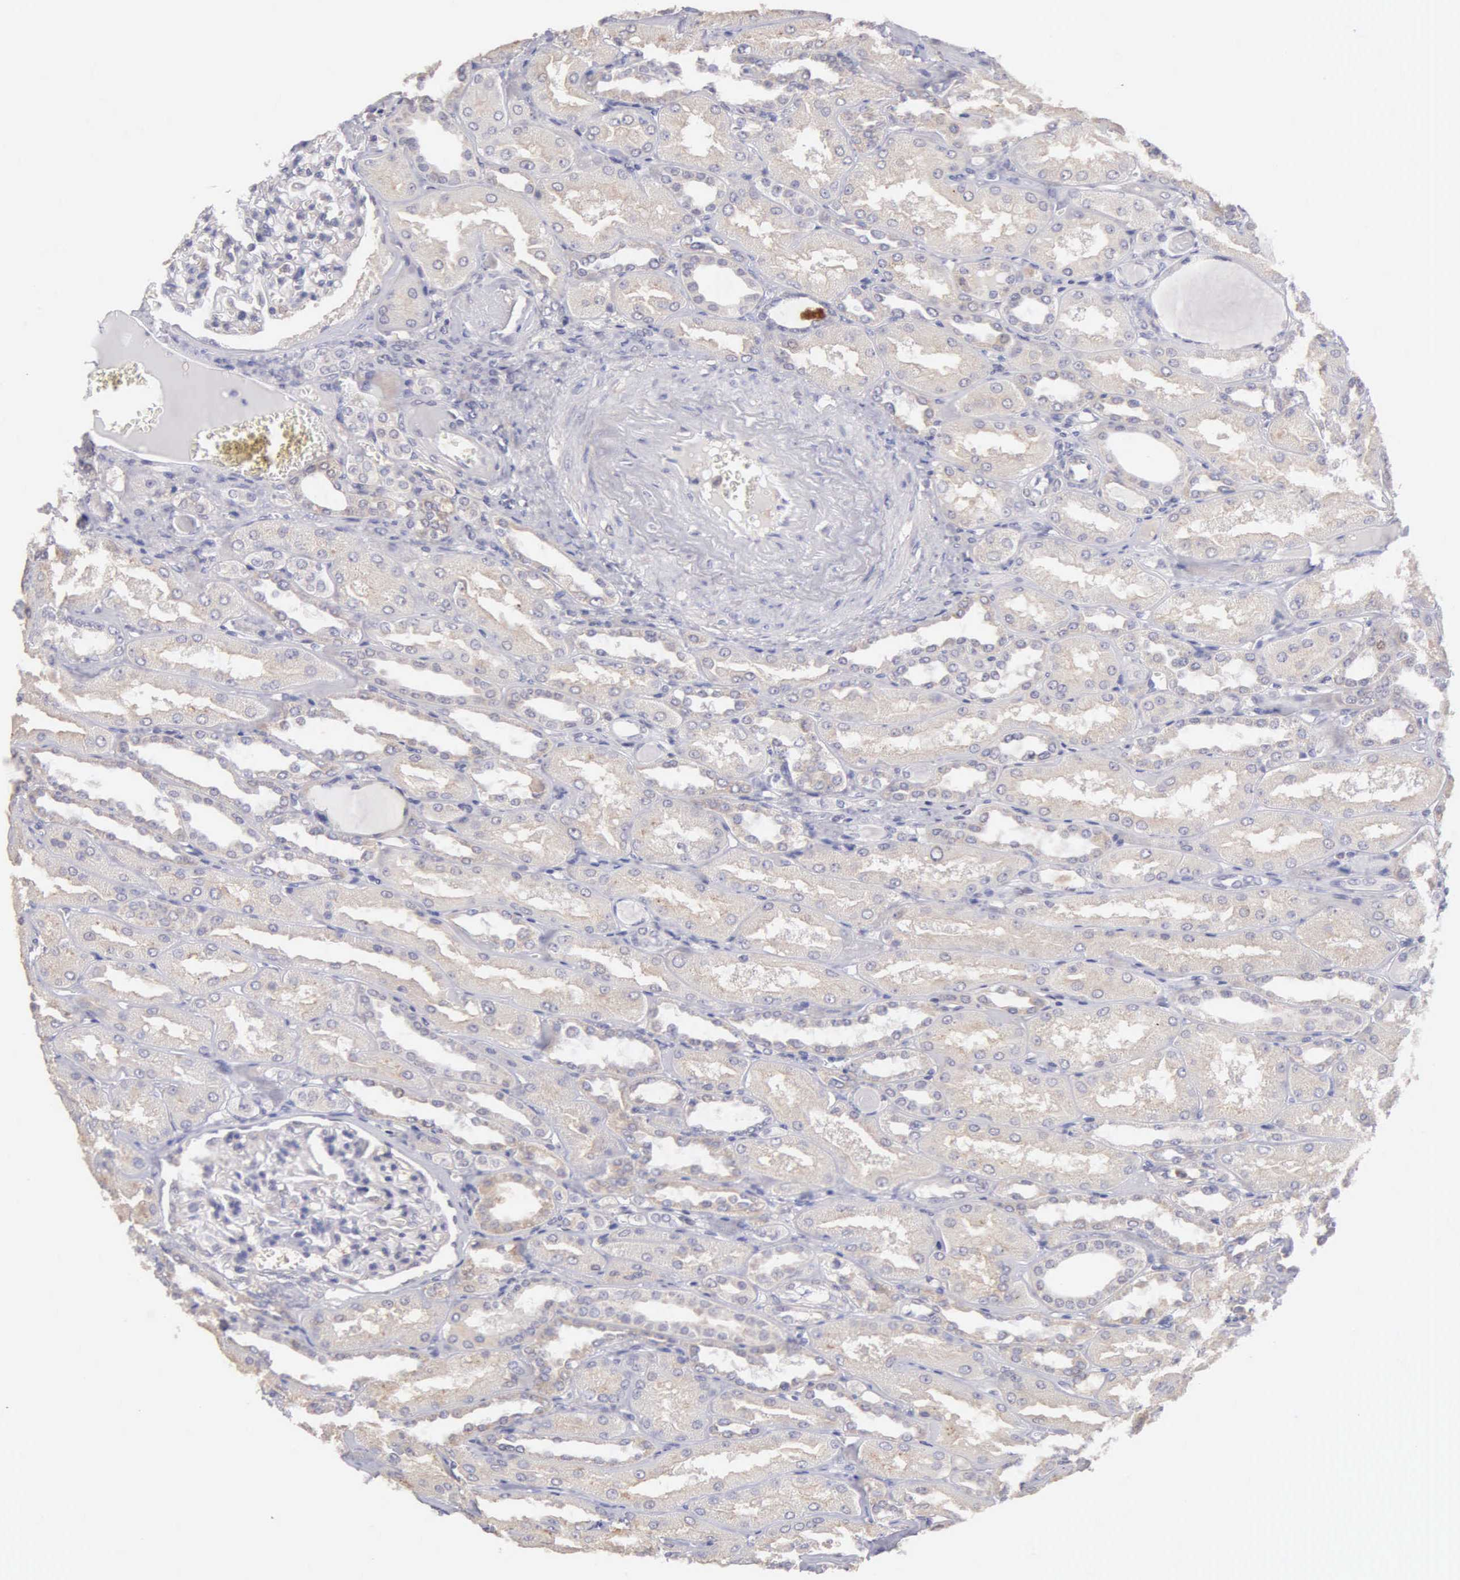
{"staining": {"intensity": "negative", "quantity": "none", "location": "none"}, "tissue": "kidney", "cell_type": "Cells in glomeruli", "image_type": "normal", "snomed": [{"axis": "morphology", "description": "Normal tissue, NOS"}, {"axis": "topography", "description": "Kidney"}], "caption": "Photomicrograph shows no significant protein positivity in cells in glomeruli of benign kidney. (DAB (3,3'-diaminobenzidine) immunohistochemistry, high magnification).", "gene": "BRD1", "patient": {"sex": "male", "age": 61}}